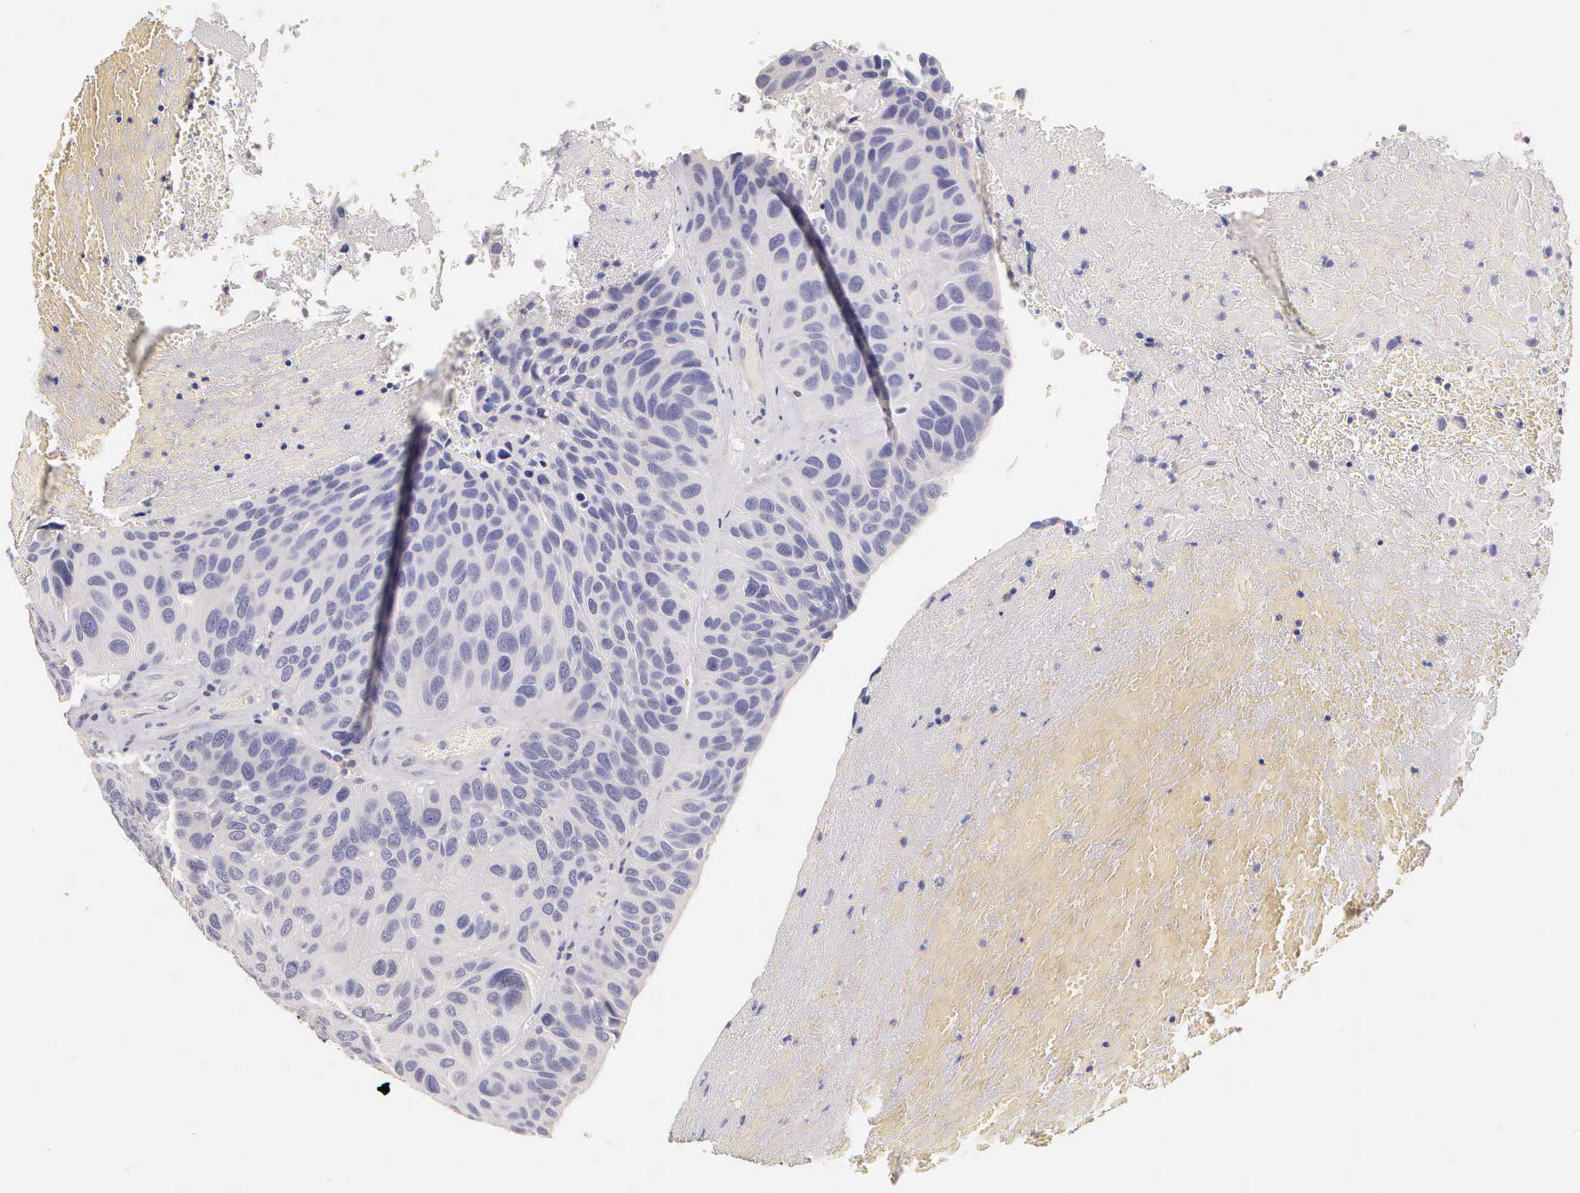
{"staining": {"intensity": "negative", "quantity": "none", "location": "none"}, "tissue": "urothelial cancer", "cell_type": "Tumor cells", "image_type": "cancer", "snomed": [{"axis": "morphology", "description": "Urothelial carcinoma, High grade"}, {"axis": "topography", "description": "Urinary bladder"}], "caption": "High-grade urothelial carcinoma was stained to show a protein in brown. There is no significant expression in tumor cells. Brightfield microscopy of IHC stained with DAB (3,3'-diaminobenzidine) (brown) and hematoxylin (blue), captured at high magnification.", "gene": "ESR1", "patient": {"sex": "male", "age": 66}}